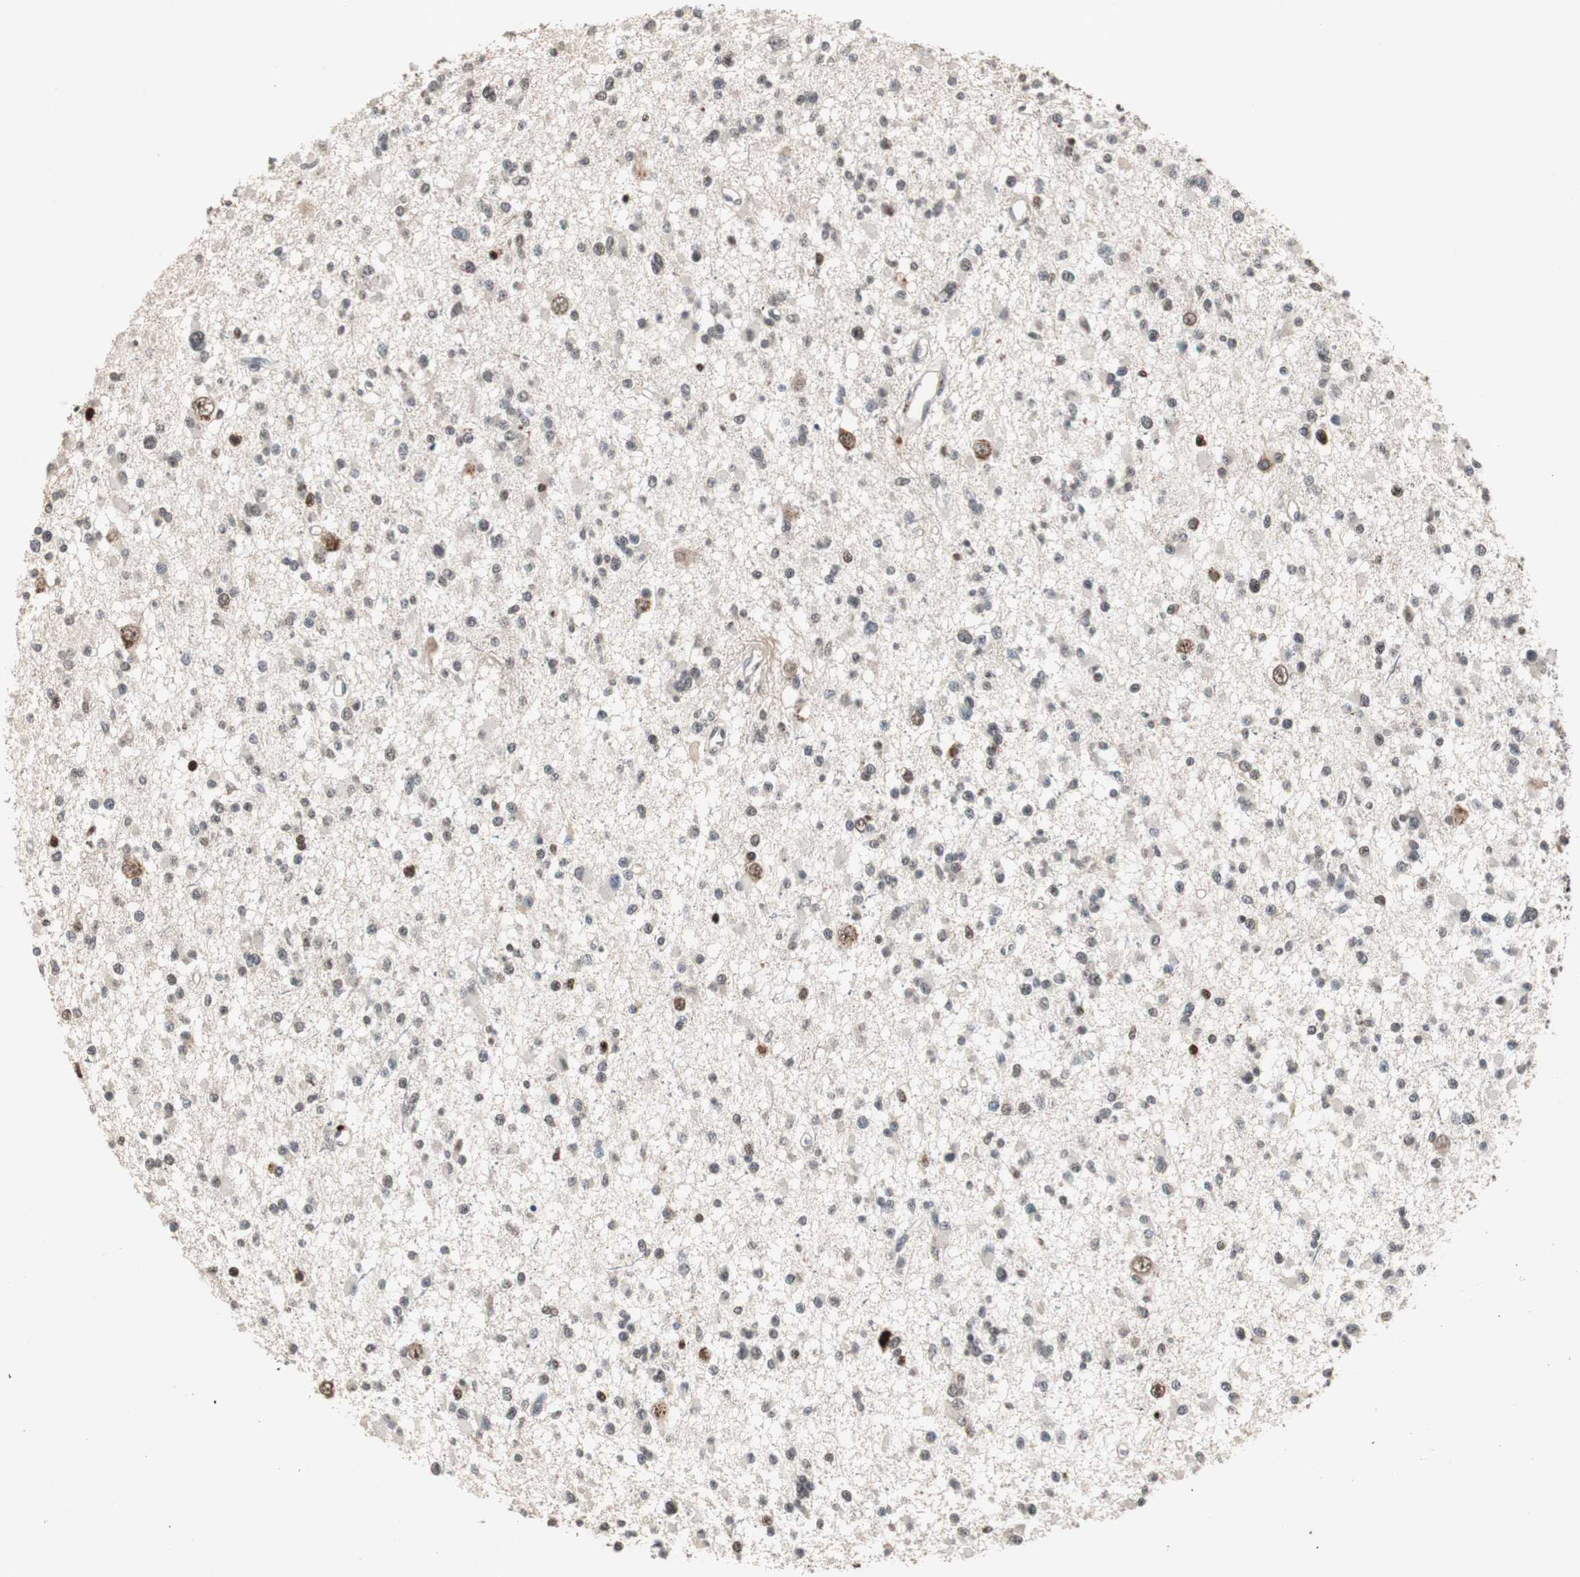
{"staining": {"intensity": "moderate", "quantity": "<25%", "location": "nuclear"}, "tissue": "glioma", "cell_type": "Tumor cells", "image_type": "cancer", "snomed": [{"axis": "morphology", "description": "Glioma, malignant, Low grade"}, {"axis": "topography", "description": "Brain"}], "caption": "A high-resolution photomicrograph shows IHC staining of glioma, which displays moderate nuclear staining in approximately <25% of tumor cells.", "gene": "FEN1", "patient": {"sex": "female", "age": 22}}